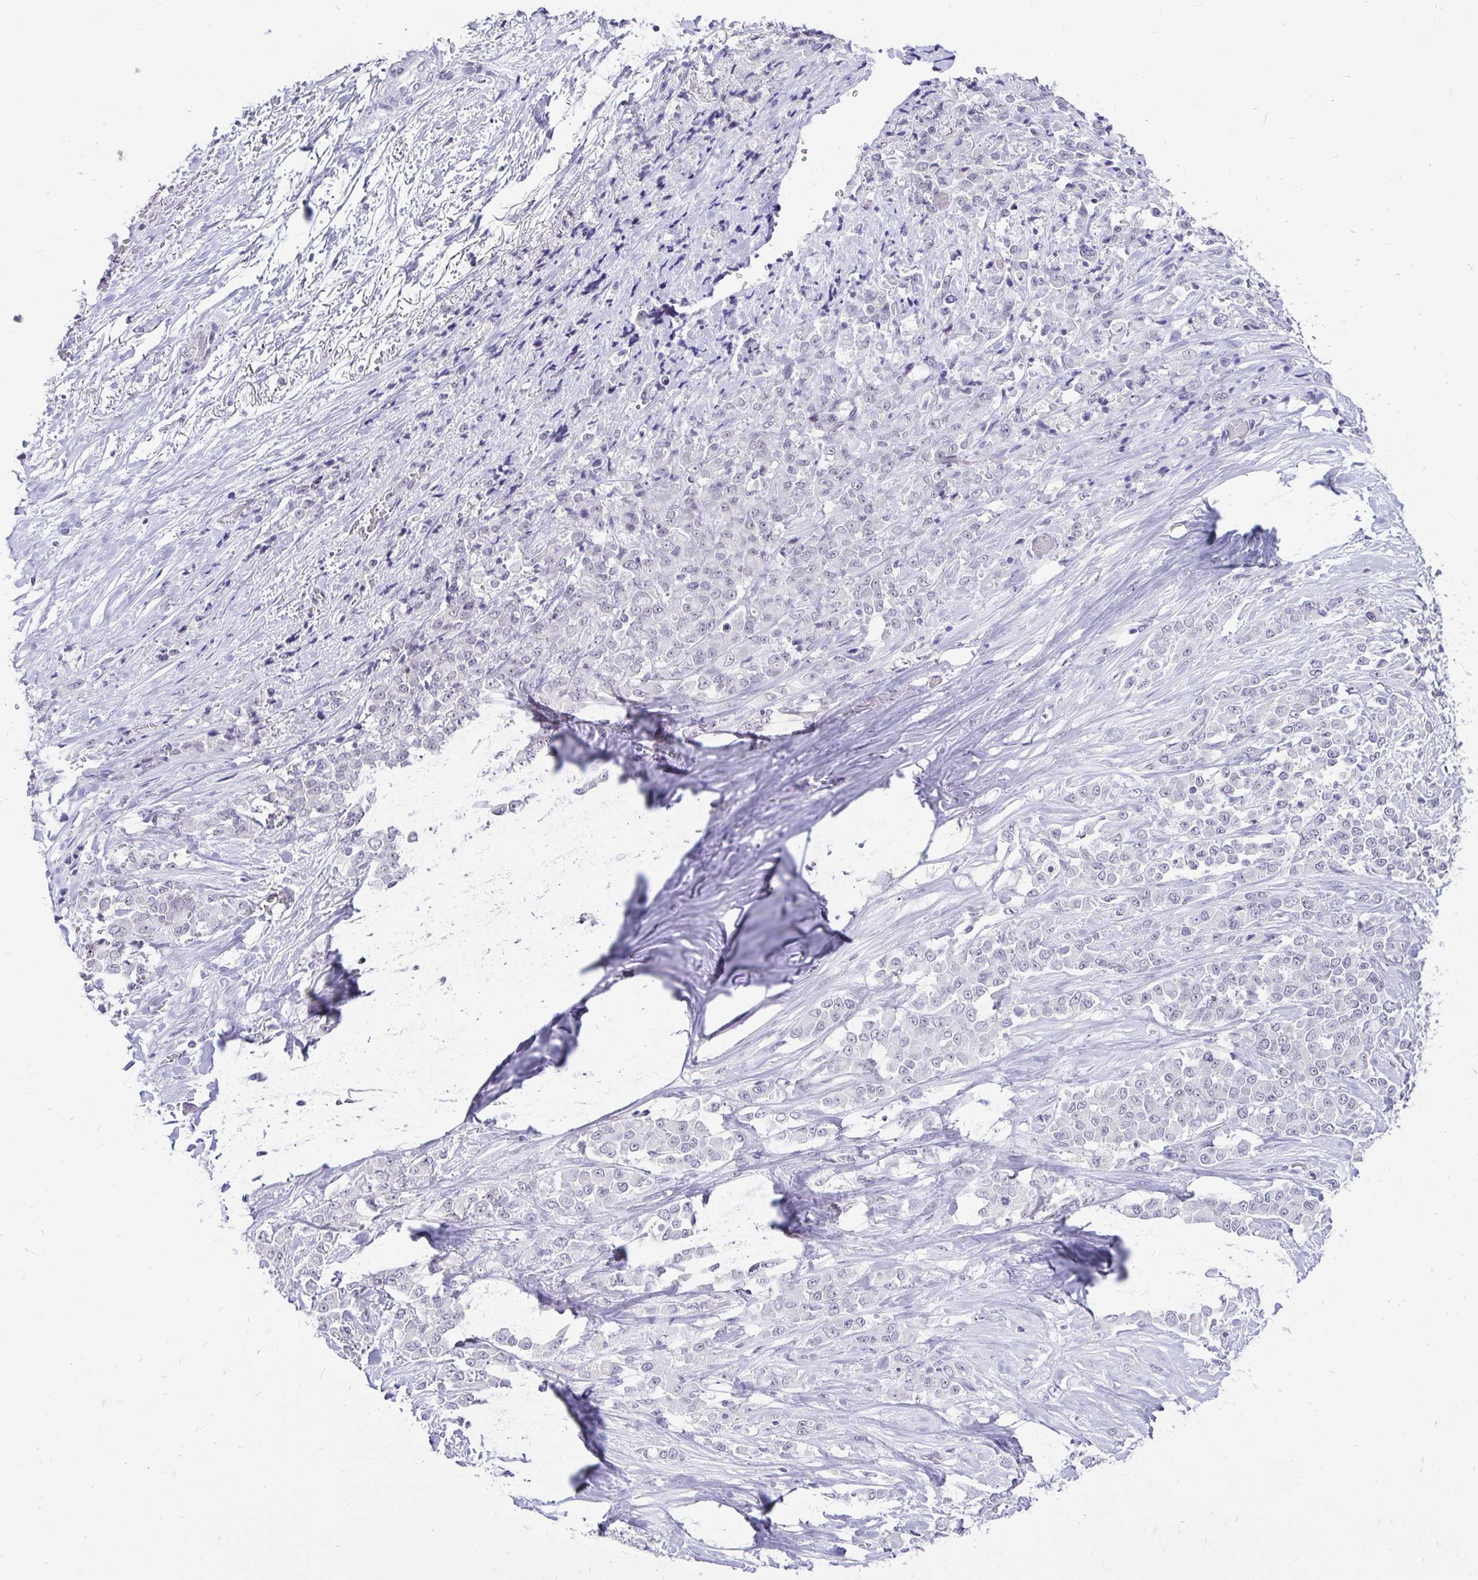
{"staining": {"intensity": "negative", "quantity": "none", "location": "none"}, "tissue": "stomach cancer", "cell_type": "Tumor cells", "image_type": "cancer", "snomed": [{"axis": "morphology", "description": "Adenocarcinoma, NOS"}, {"axis": "topography", "description": "Stomach"}], "caption": "Adenocarcinoma (stomach) stained for a protein using immunohistochemistry exhibits no positivity tumor cells.", "gene": "ZNF860", "patient": {"sex": "female", "age": 76}}